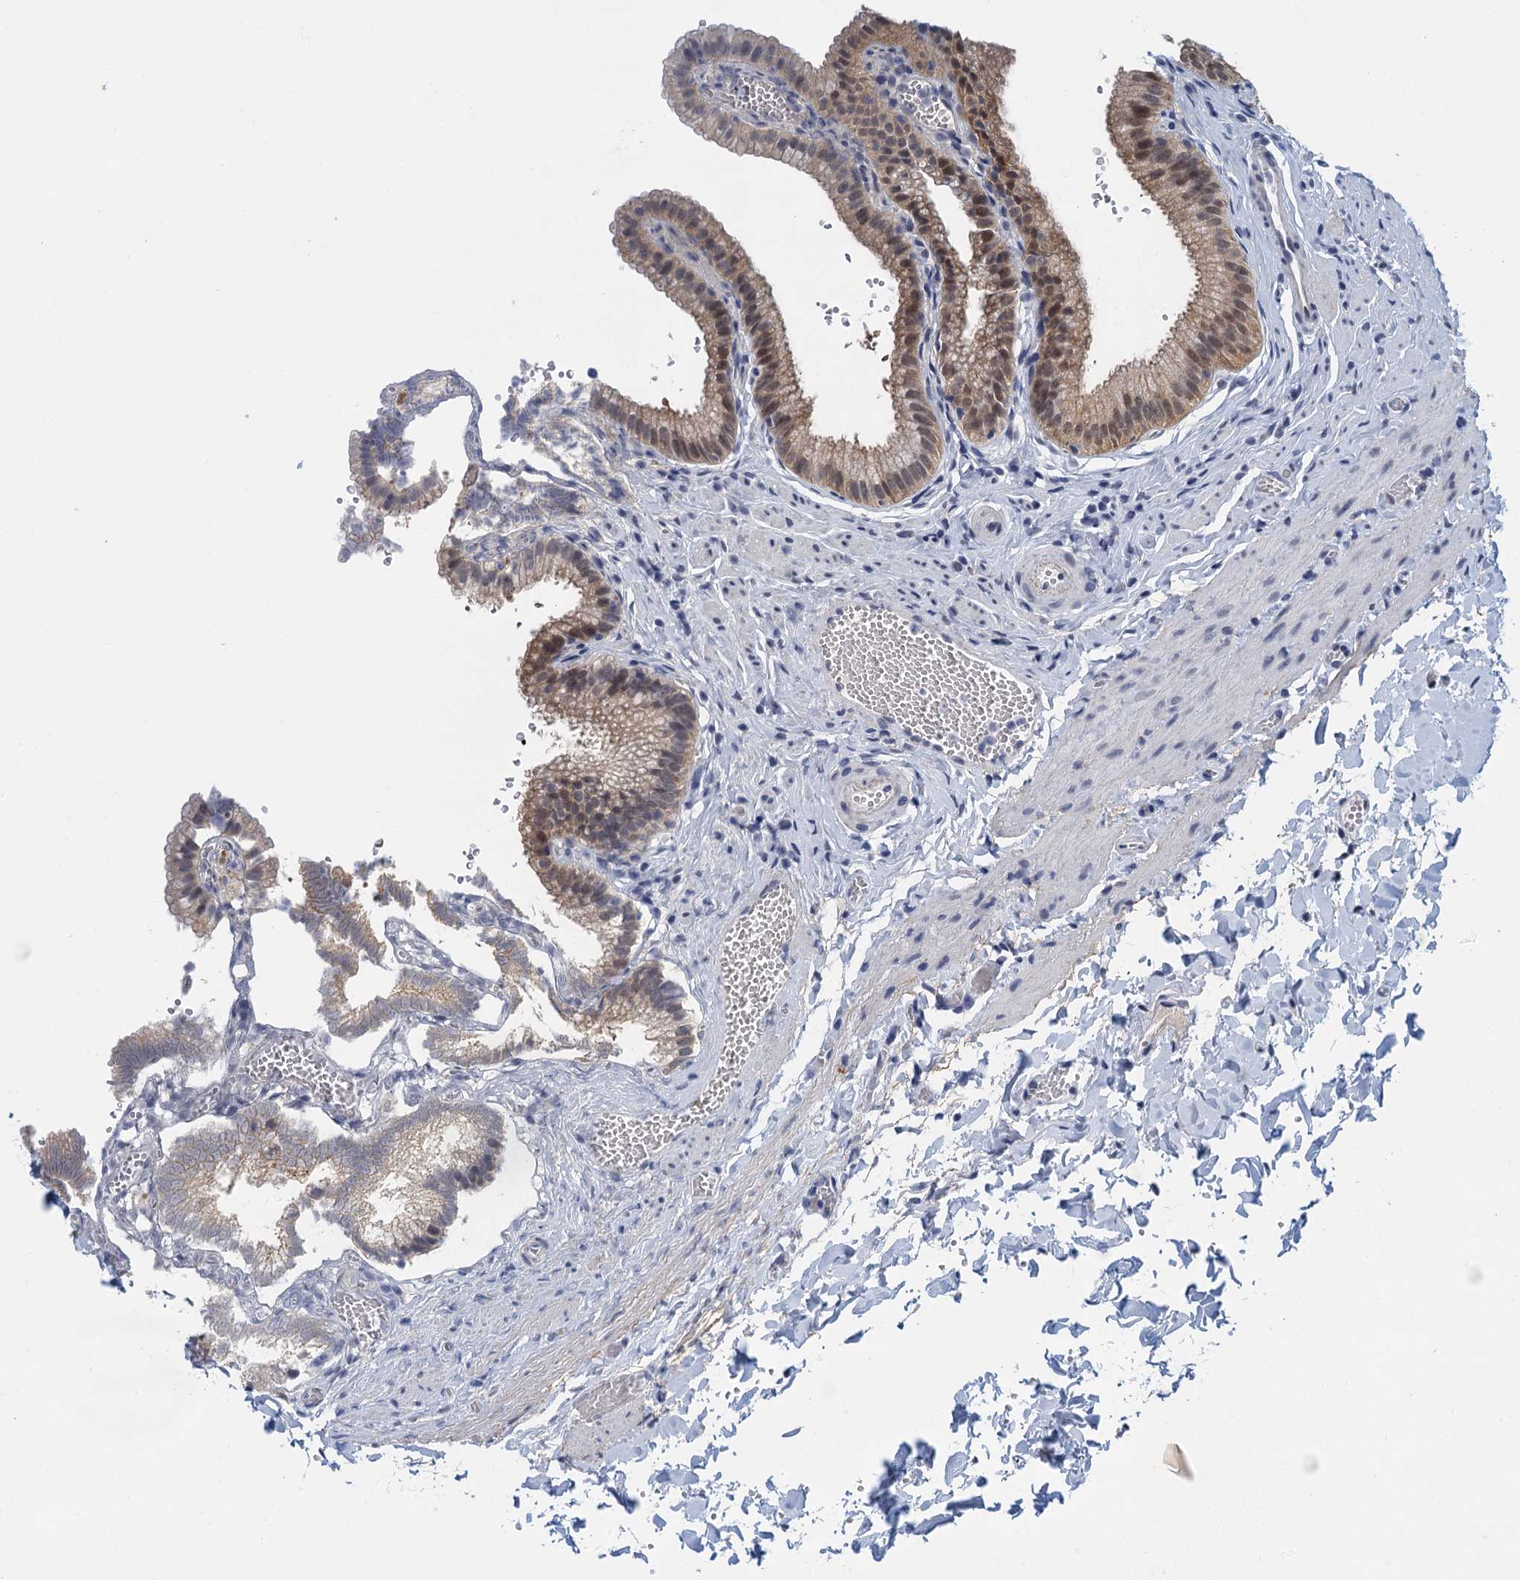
{"staining": {"intensity": "moderate", "quantity": "25%-75%", "location": "cytoplasmic/membranous,nuclear"}, "tissue": "gallbladder", "cell_type": "Glandular cells", "image_type": "normal", "snomed": [{"axis": "morphology", "description": "Normal tissue, NOS"}, {"axis": "topography", "description": "Gallbladder"}], "caption": "High-power microscopy captured an IHC histopathology image of normal gallbladder, revealing moderate cytoplasmic/membranous,nuclear positivity in approximately 25%-75% of glandular cells. Immunohistochemistry stains the protein of interest in brown and the nuclei are stained blue.", "gene": "EPS8L1", "patient": {"sex": "male", "age": 38}}